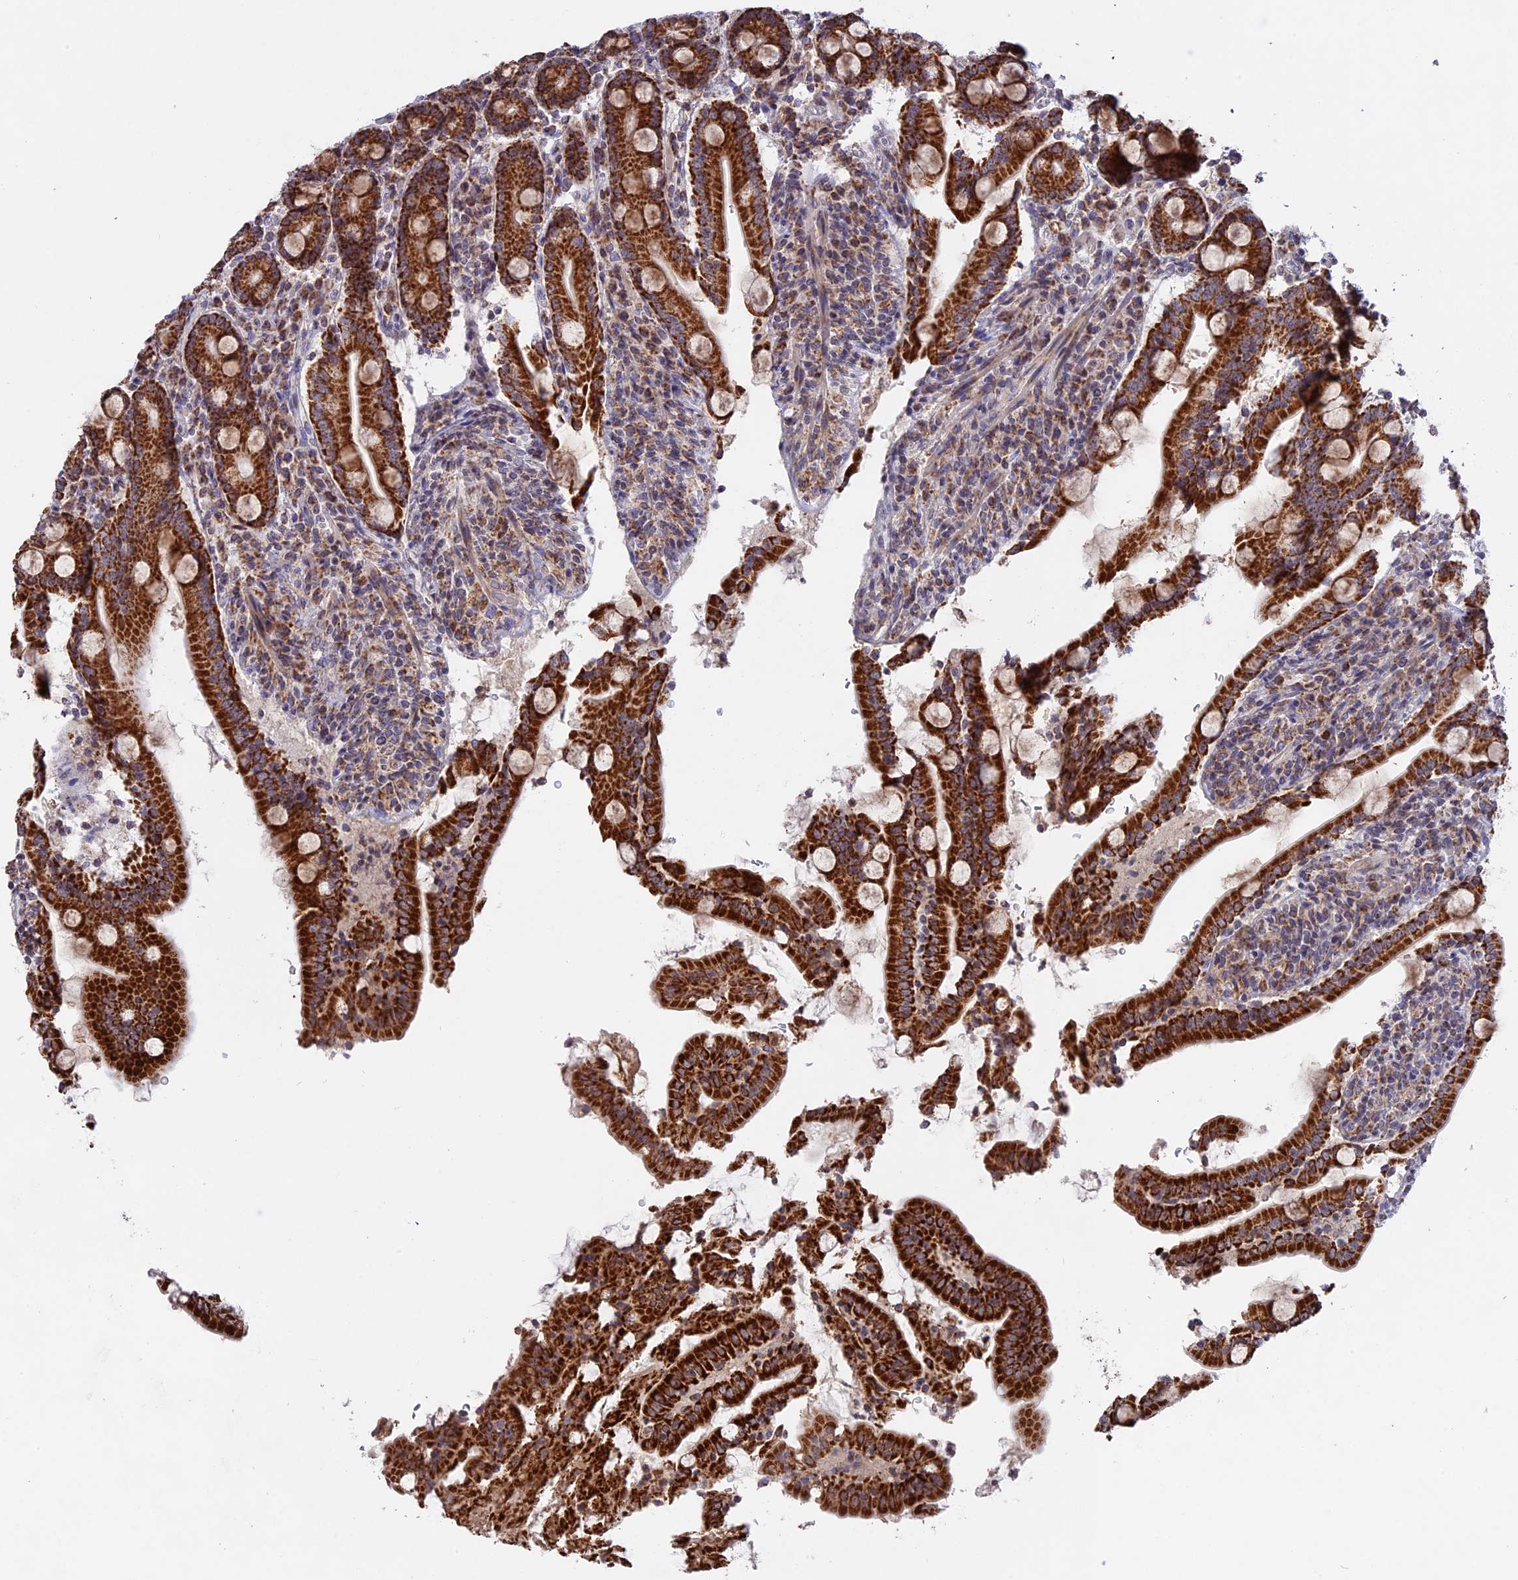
{"staining": {"intensity": "strong", "quantity": ">75%", "location": "cytoplasmic/membranous"}, "tissue": "duodenum", "cell_type": "Glandular cells", "image_type": "normal", "snomed": [{"axis": "morphology", "description": "Normal tissue, NOS"}, {"axis": "topography", "description": "Duodenum"}], "caption": "Protein staining shows strong cytoplasmic/membranous positivity in approximately >75% of glandular cells in unremarkable duodenum.", "gene": "MPV17L", "patient": {"sex": "male", "age": 35}}